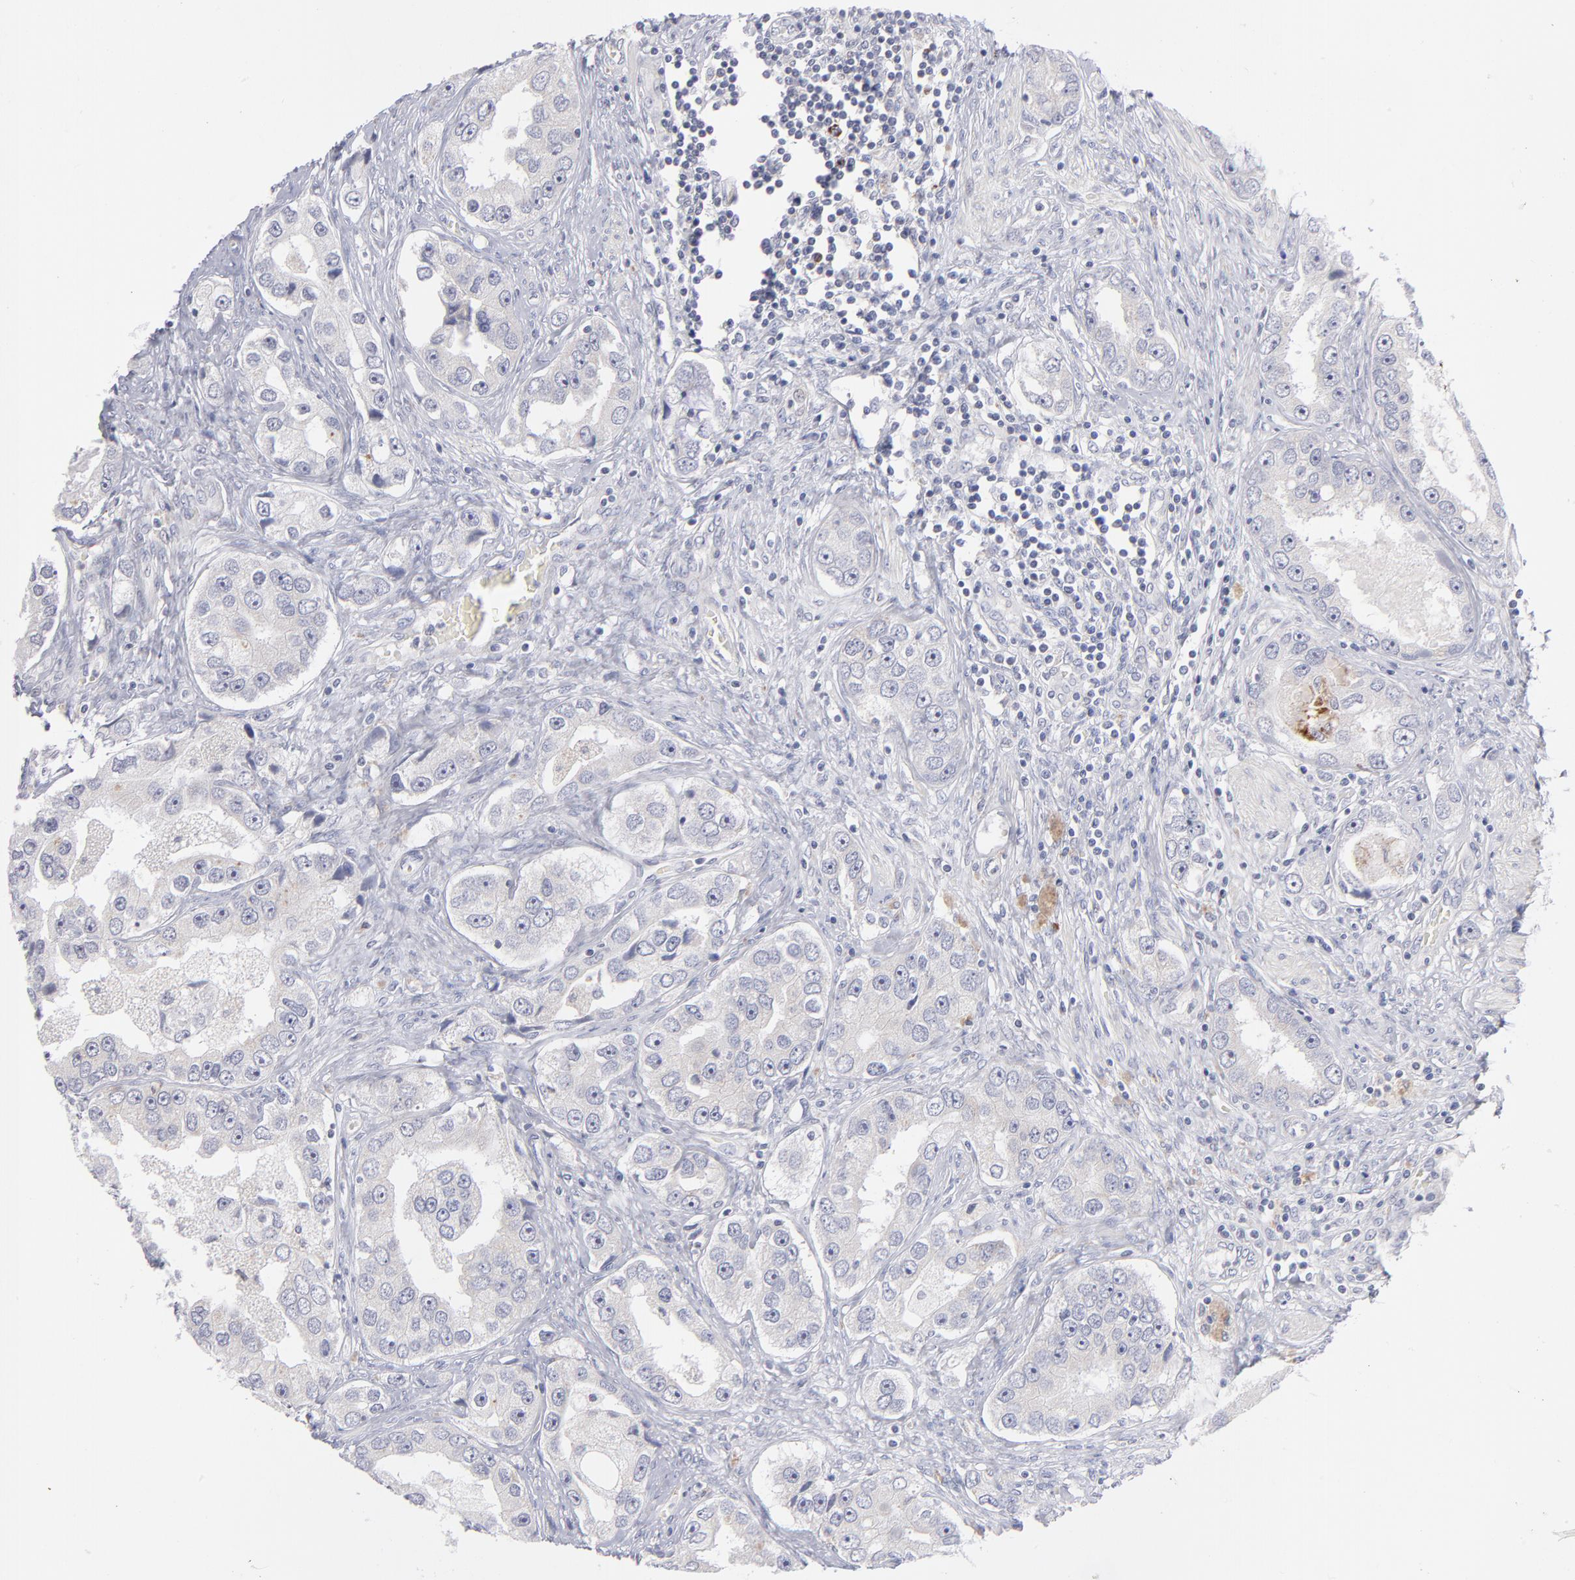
{"staining": {"intensity": "weak", "quantity": "<25%", "location": "cytoplasmic/membranous"}, "tissue": "prostate cancer", "cell_type": "Tumor cells", "image_type": "cancer", "snomed": [{"axis": "morphology", "description": "Adenocarcinoma, High grade"}, {"axis": "topography", "description": "Prostate"}], "caption": "The IHC histopathology image has no significant positivity in tumor cells of prostate high-grade adenocarcinoma tissue.", "gene": "MTHFD2", "patient": {"sex": "male", "age": 63}}